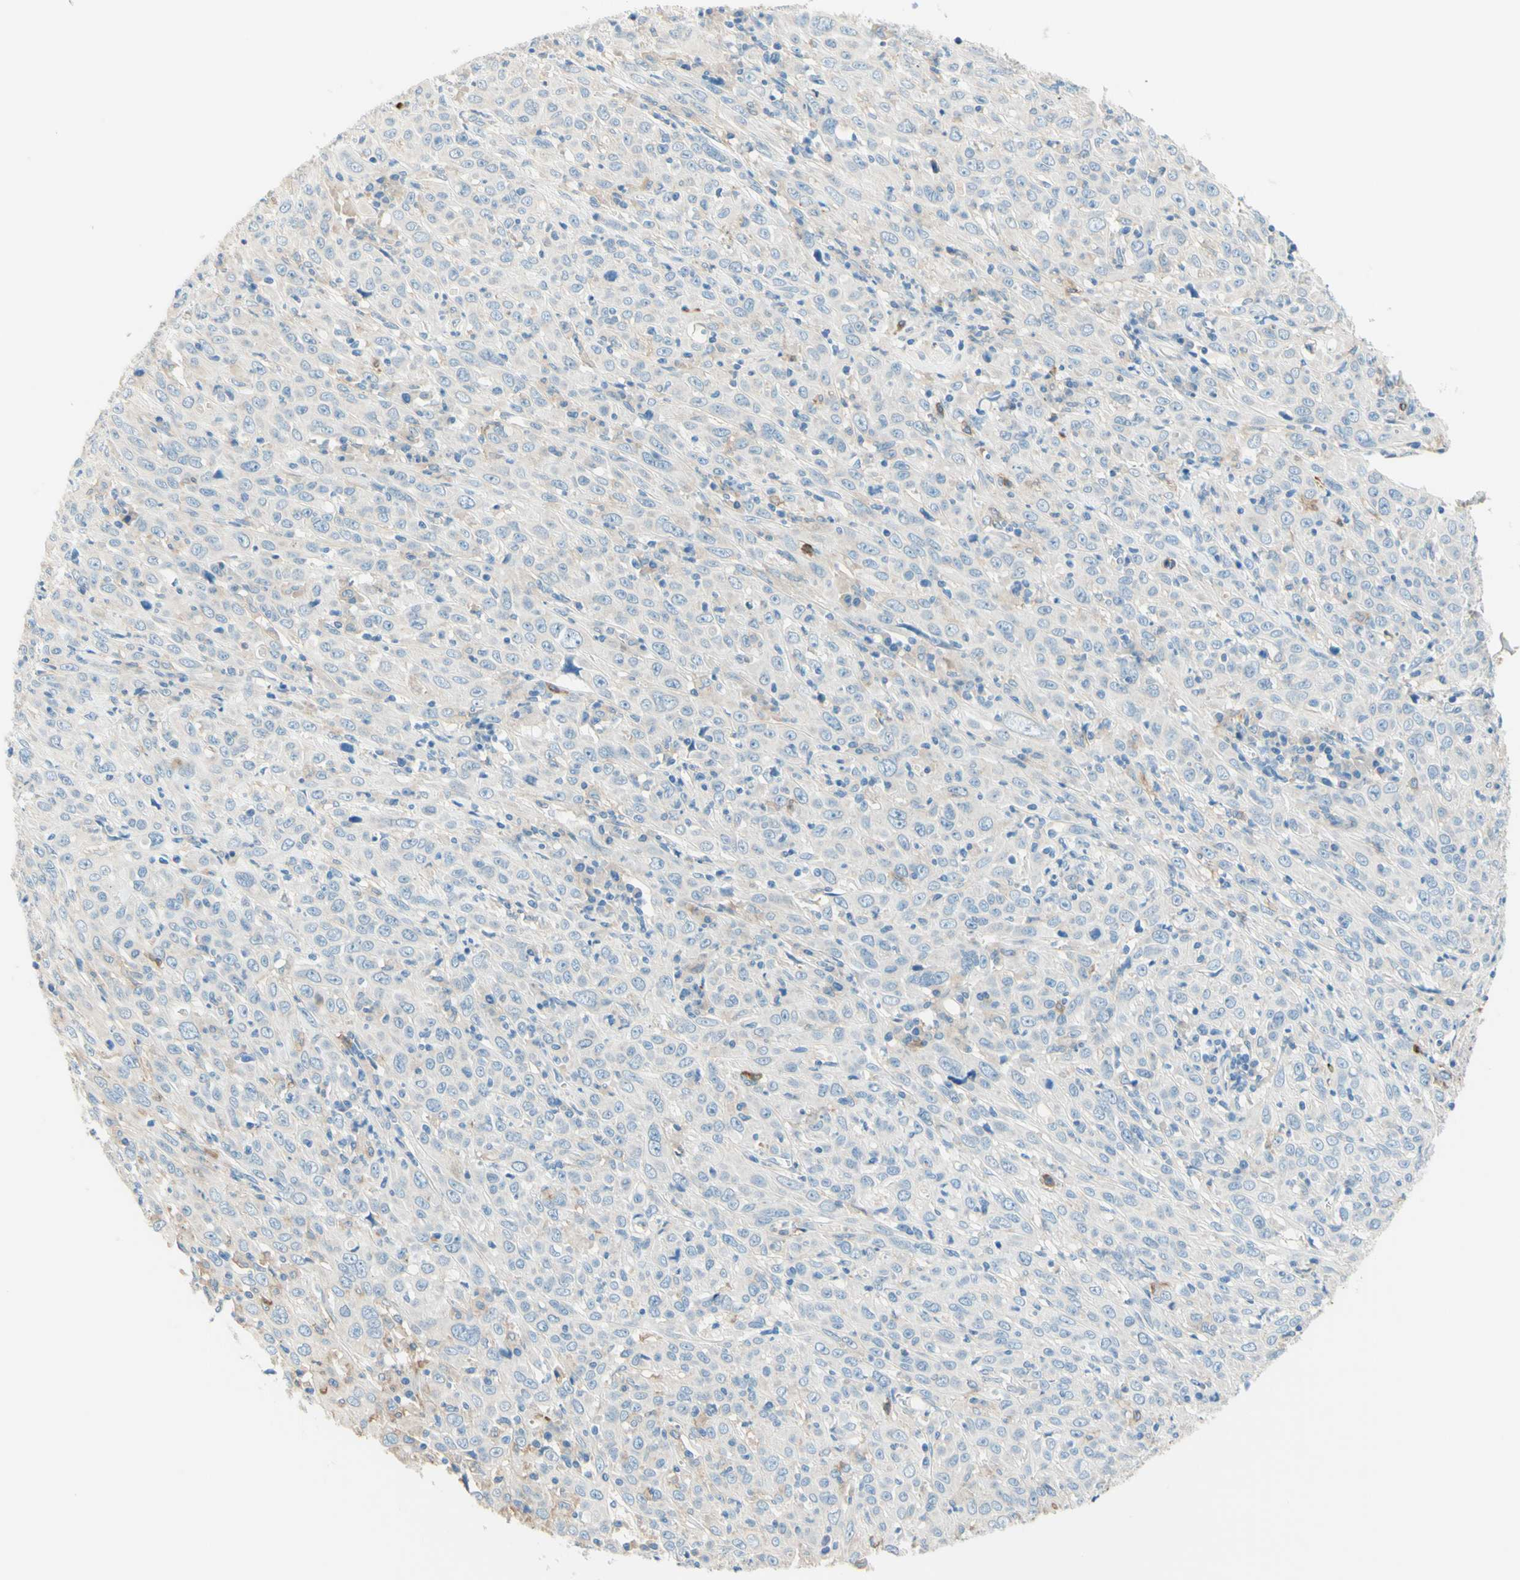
{"staining": {"intensity": "weak", "quantity": "<25%", "location": "cytoplasmic/membranous"}, "tissue": "cervical cancer", "cell_type": "Tumor cells", "image_type": "cancer", "snomed": [{"axis": "morphology", "description": "Squamous cell carcinoma, NOS"}, {"axis": "topography", "description": "Cervix"}], "caption": "A high-resolution micrograph shows IHC staining of cervical squamous cell carcinoma, which reveals no significant positivity in tumor cells.", "gene": "SIGLEC9", "patient": {"sex": "female", "age": 46}}